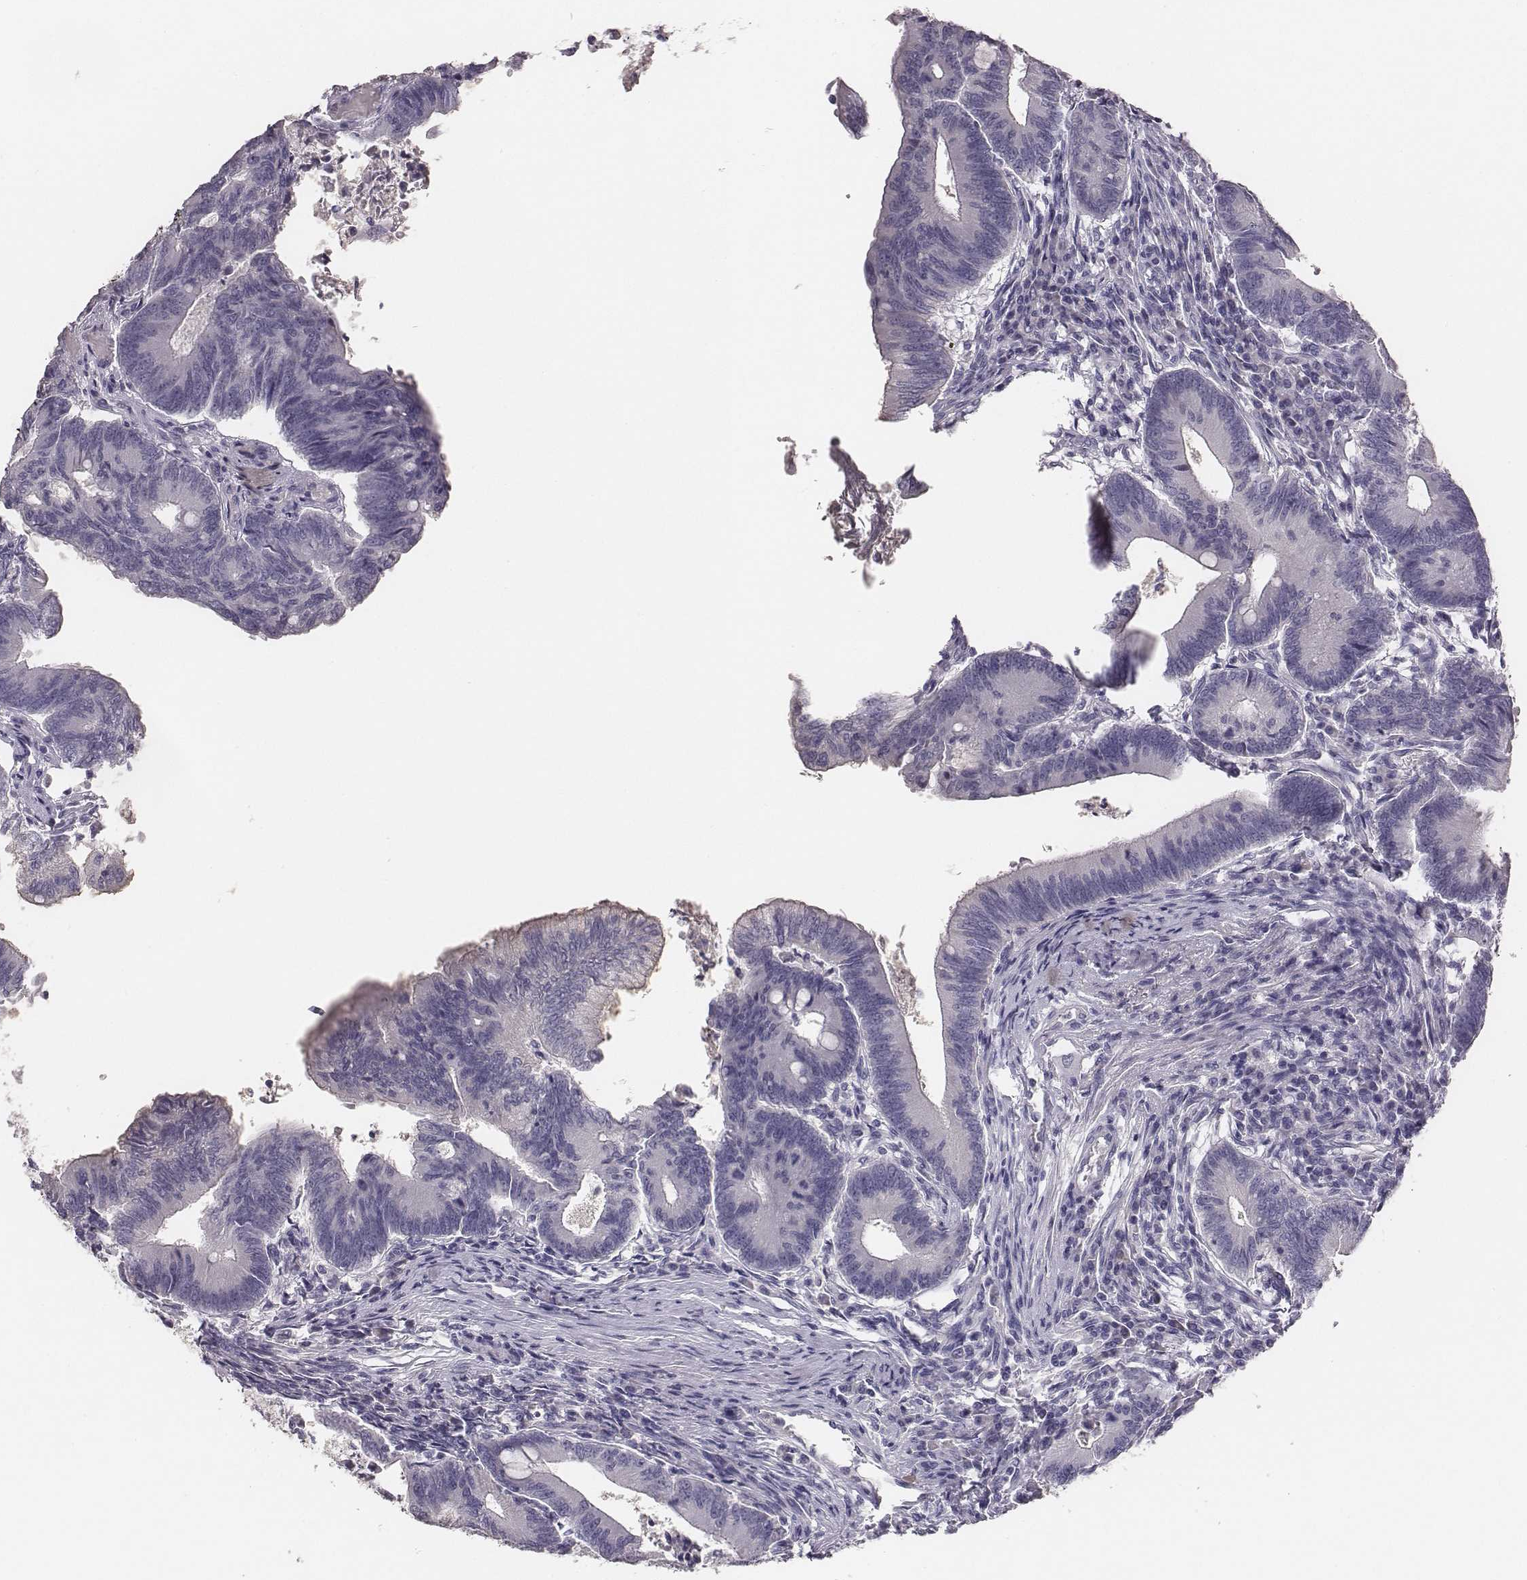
{"staining": {"intensity": "negative", "quantity": "none", "location": "none"}, "tissue": "colorectal cancer", "cell_type": "Tumor cells", "image_type": "cancer", "snomed": [{"axis": "morphology", "description": "Adenocarcinoma, NOS"}, {"axis": "topography", "description": "Colon"}], "caption": "The micrograph demonstrates no significant positivity in tumor cells of colorectal adenocarcinoma.", "gene": "MYH6", "patient": {"sex": "female", "age": 70}}